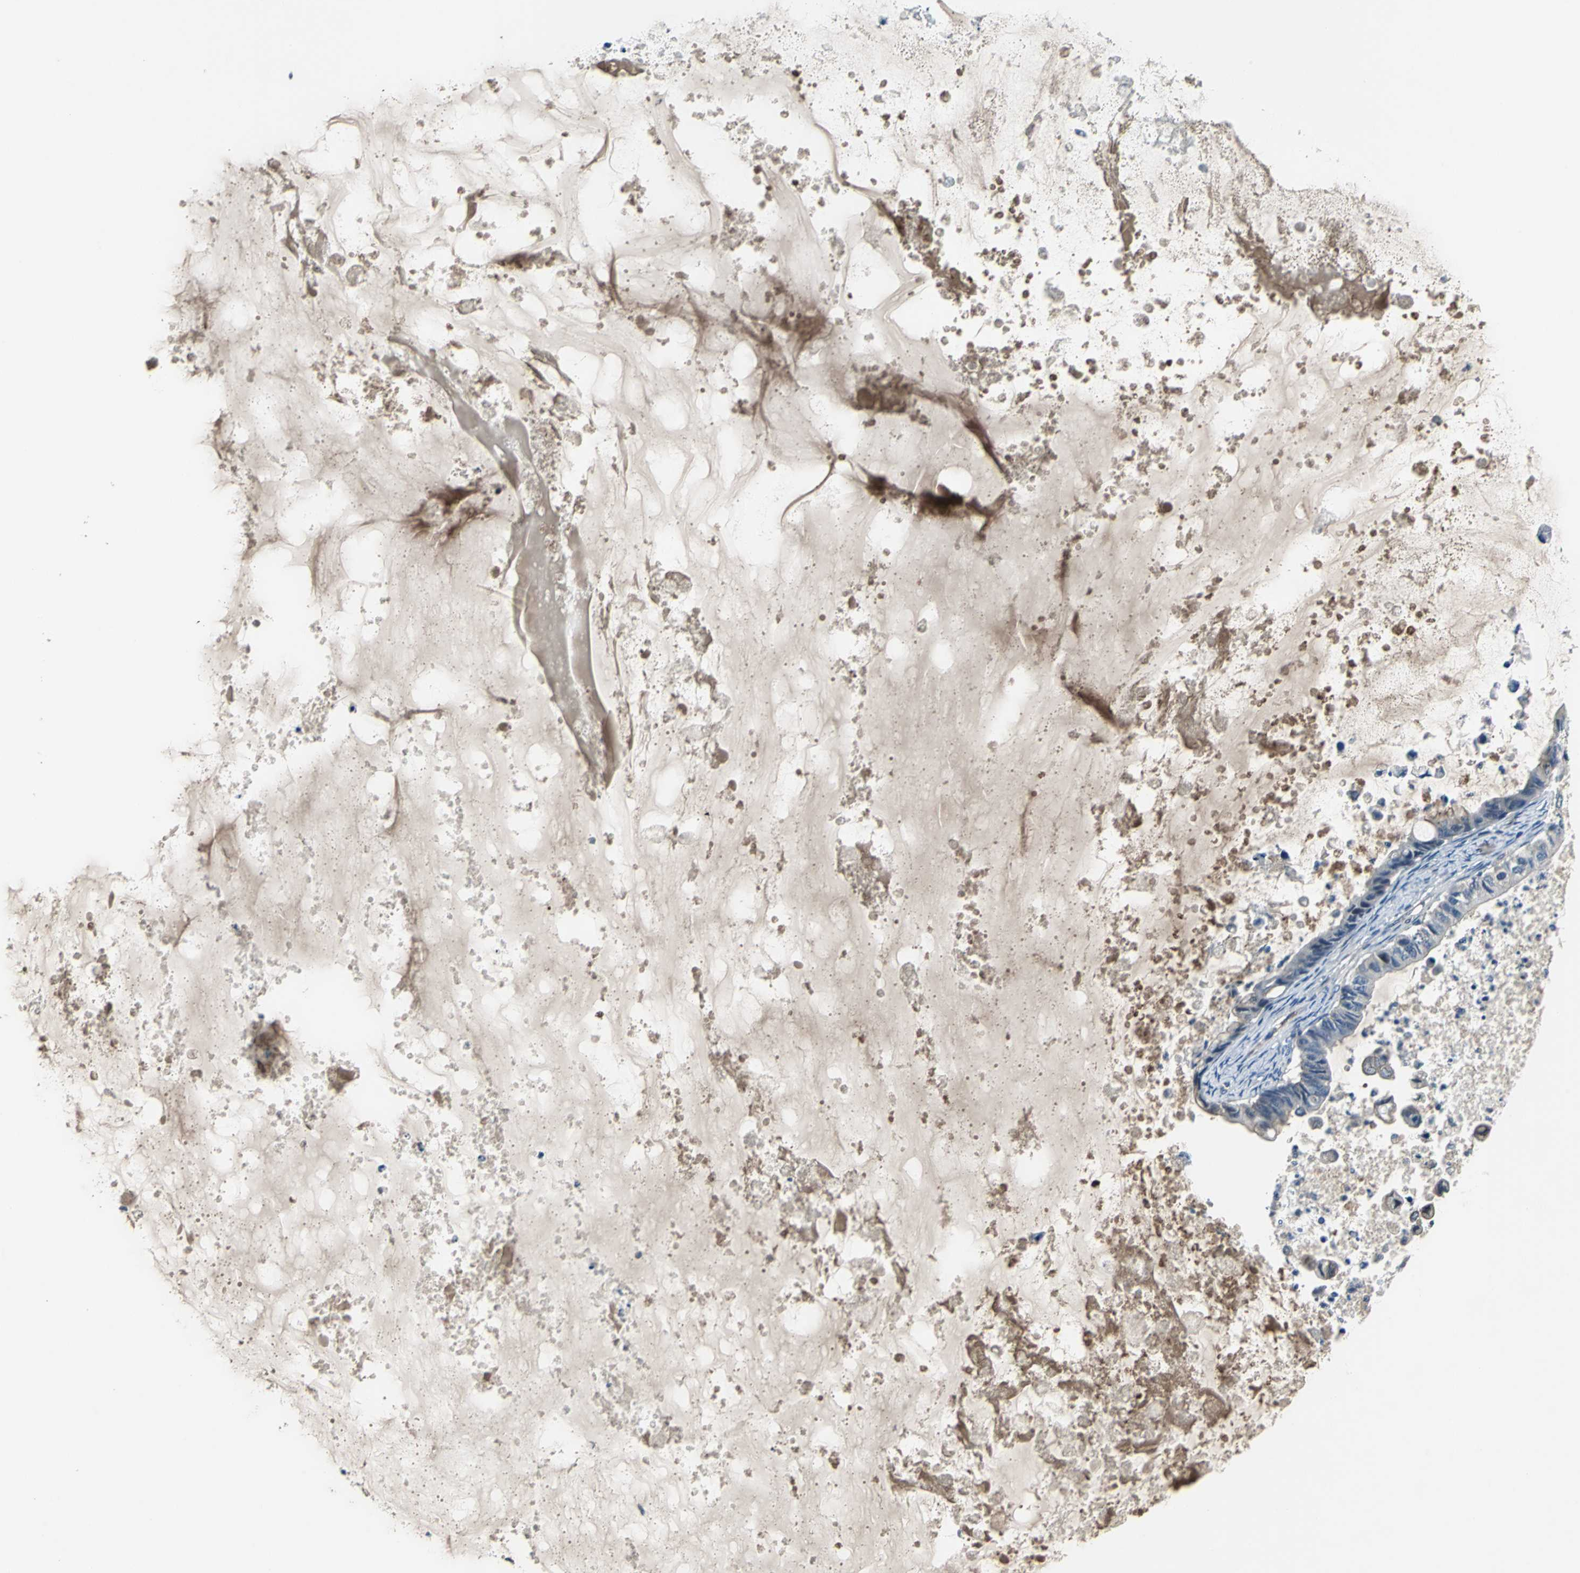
{"staining": {"intensity": "weak", "quantity": "25%-75%", "location": "cytoplasmic/membranous"}, "tissue": "ovarian cancer", "cell_type": "Tumor cells", "image_type": "cancer", "snomed": [{"axis": "morphology", "description": "Cystadenocarcinoma, mucinous, NOS"}, {"axis": "topography", "description": "Ovary"}], "caption": "Immunohistochemistry (IHC) (DAB) staining of mucinous cystadenocarcinoma (ovarian) exhibits weak cytoplasmic/membranous protein positivity in approximately 25%-75% of tumor cells.", "gene": "PFDN1", "patient": {"sex": "female", "age": 80}}